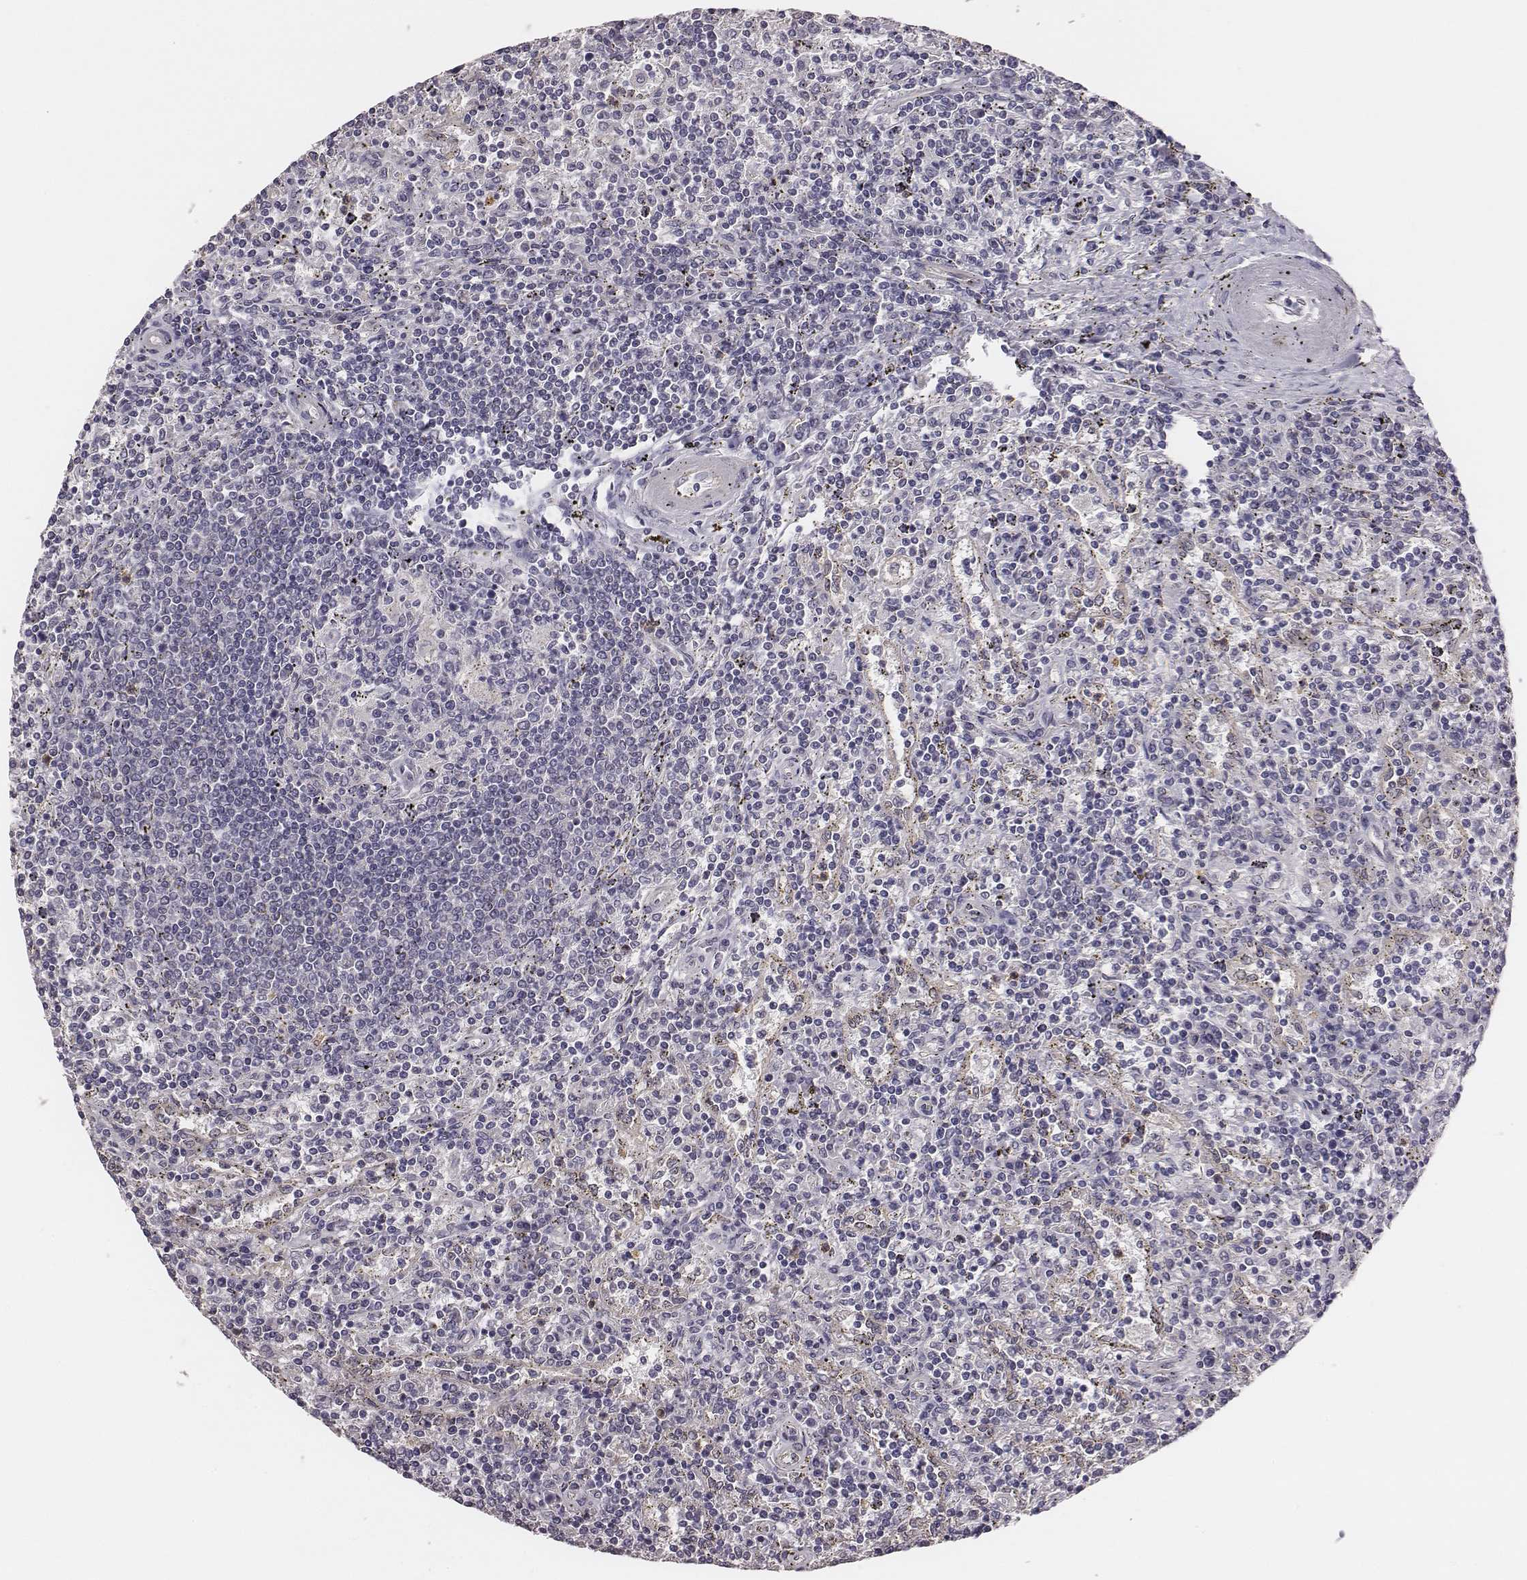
{"staining": {"intensity": "negative", "quantity": "none", "location": "none"}, "tissue": "lymphoma", "cell_type": "Tumor cells", "image_type": "cancer", "snomed": [{"axis": "morphology", "description": "Malignant lymphoma, non-Hodgkin's type, Low grade"}, {"axis": "topography", "description": "Spleen"}], "caption": "Protein analysis of malignant lymphoma, non-Hodgkin's type (low-grade) demonstrates no significant staining in tumor cells. (Stains: DAB immunohistochemistry (IHC) with hematoxylin counter stain, Microscopy: brightfield microscopy at high magnification).", "gene": "SCARF1", "patient": {"sex": "male", "age": 62}}